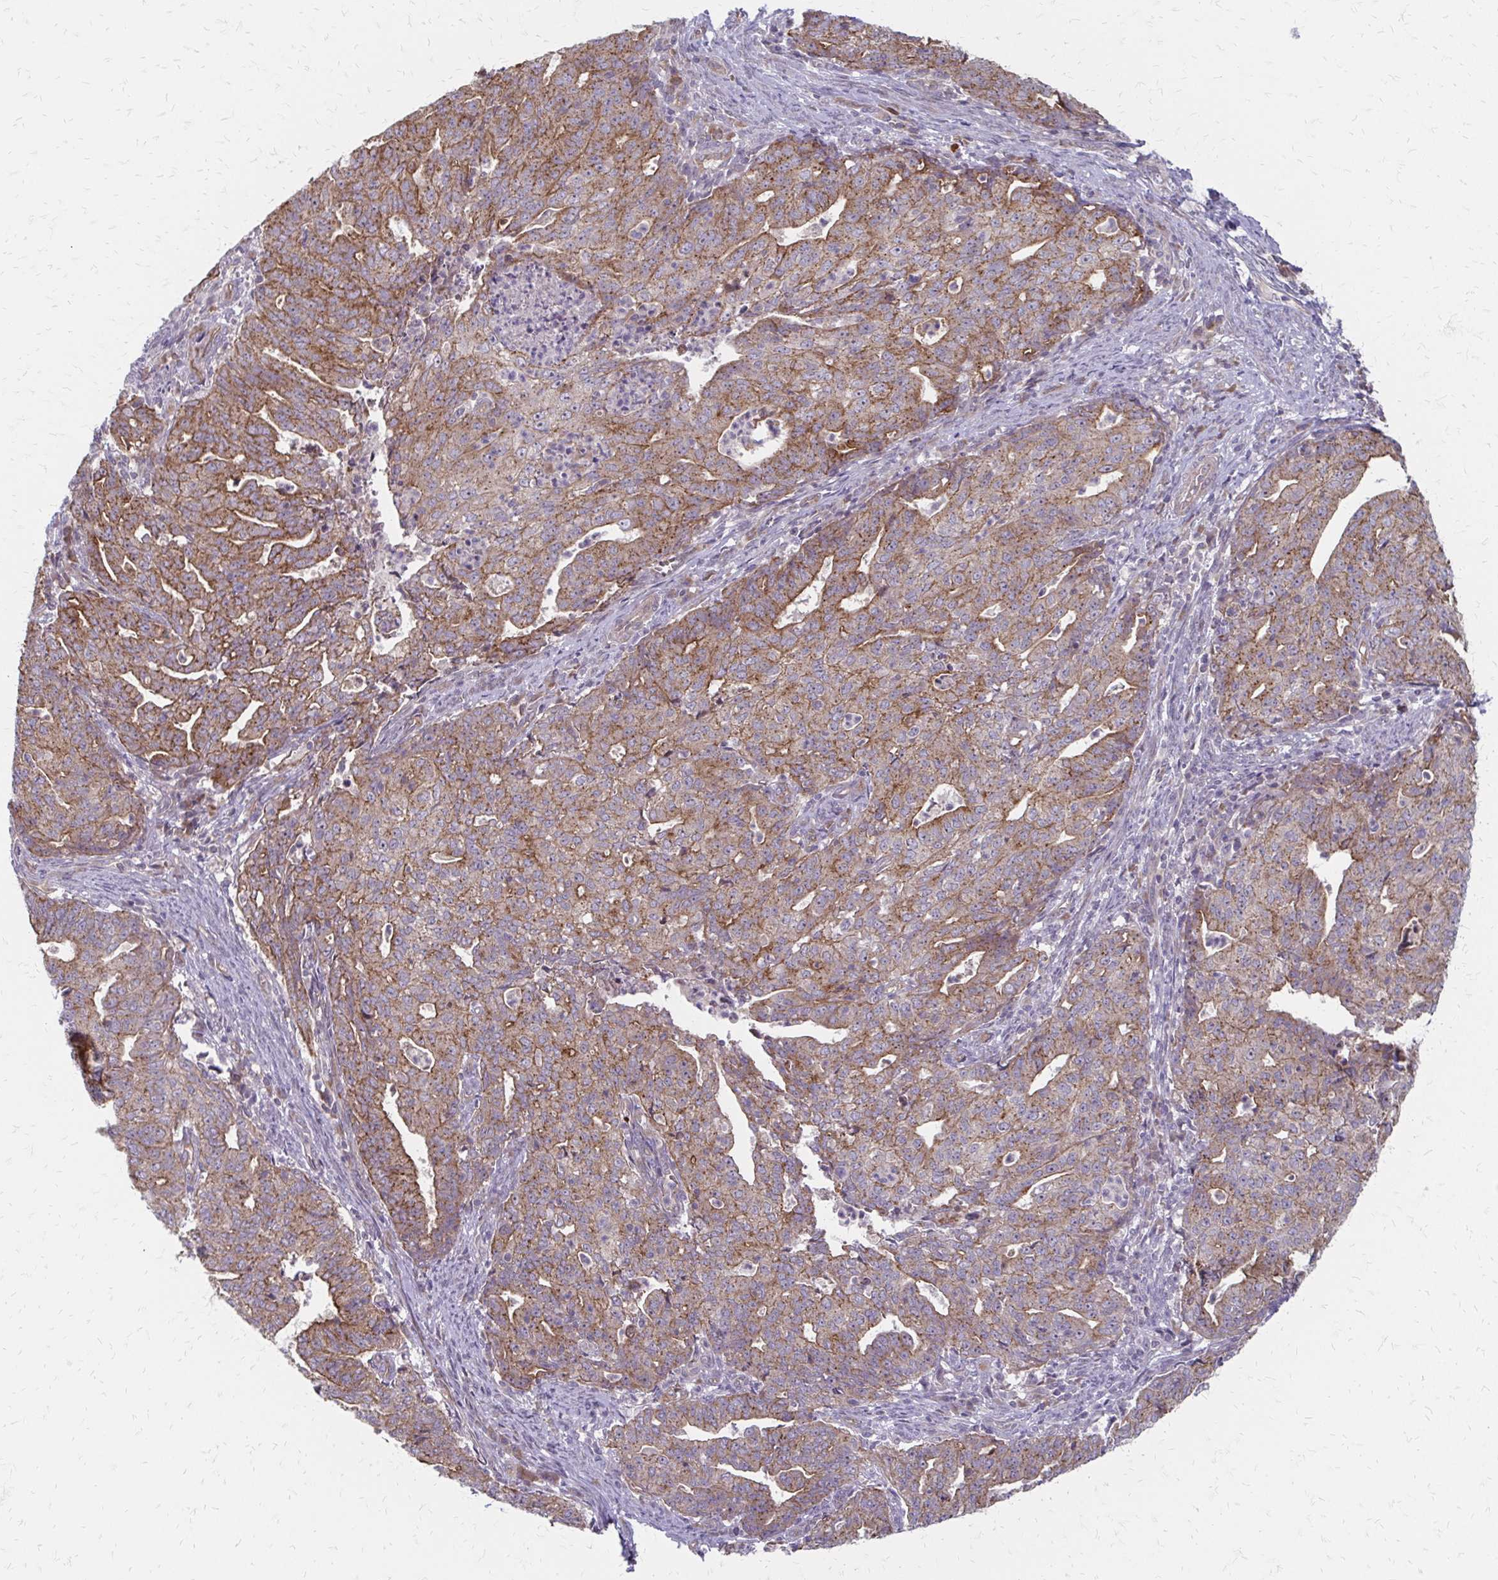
{"staining": {"intensity": "moderate", "quantity": ">75%", "location": "cytoplasmic/membranous"}, "tissue": "endometrial cancer", "cell_type": "Tumor cells", "image_type": "cancer", "snomed": [{"axis": "morphology", "description": "Adenocarcinoma, NOS"}, {"axis": "topography", "description": "Endometrium"}], "caption": "Human endometrial cancer stained with a protein marker reveals moderate staining in tumor cells.", "gene": "ZNF383", "patient": {"sex": "female", "age": 82}}